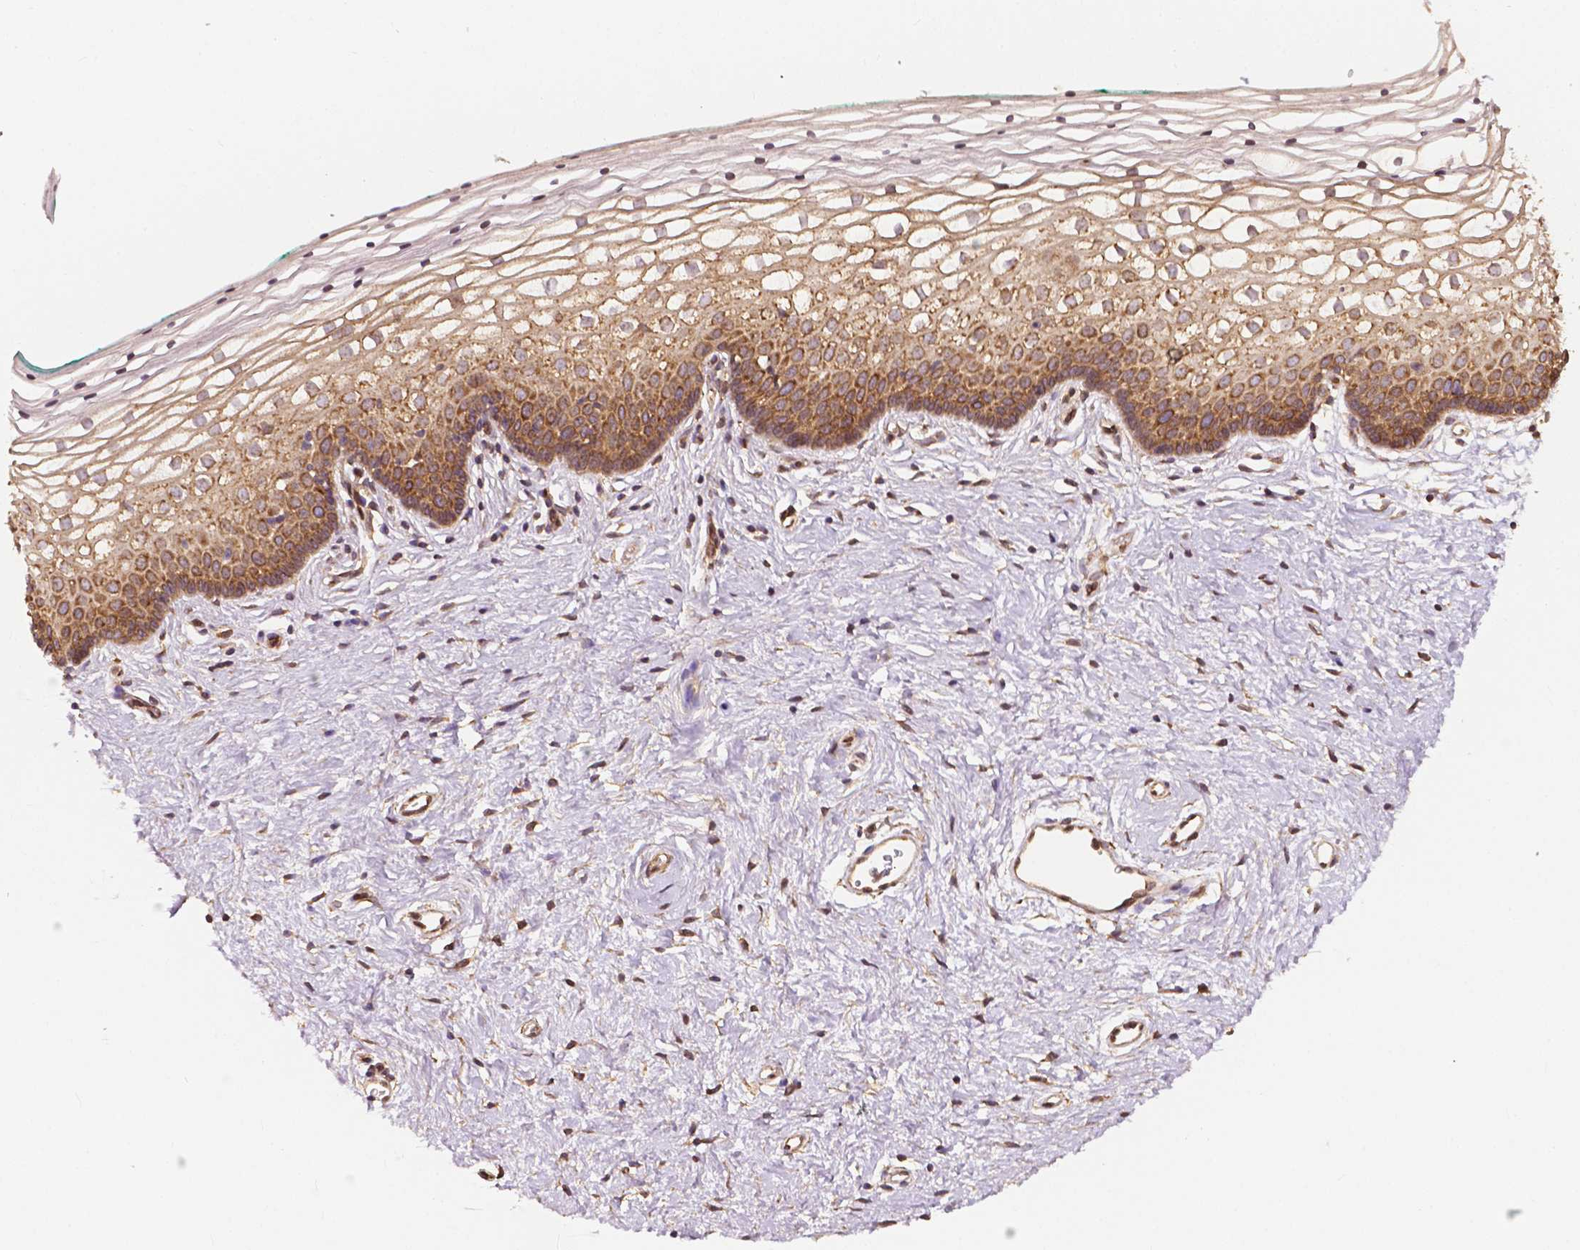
{"staining": {"intensity": "moderate", "quantity": ">75%", "location": "cytoplasmic/membranous"}, "tissue": "vagina", "cell_type": "Squamous epithelial cells", "image_type": "normal", "snomed": [{"axis": "morphology", "description": "Normal tissue, NOS"}, {"axis": "topography", "description": "Vagina"}], "caption": "Immunohistochemical staining of unremarkable human vagina displays moderate cytoplasmic/membranous protein staining in about >75% of squamous epithelial cells. (Brightfield microscopy of DAB IHC at high magnification).", "gene": "G3BP1", "patient": {"sex": "female", "age": 36}}